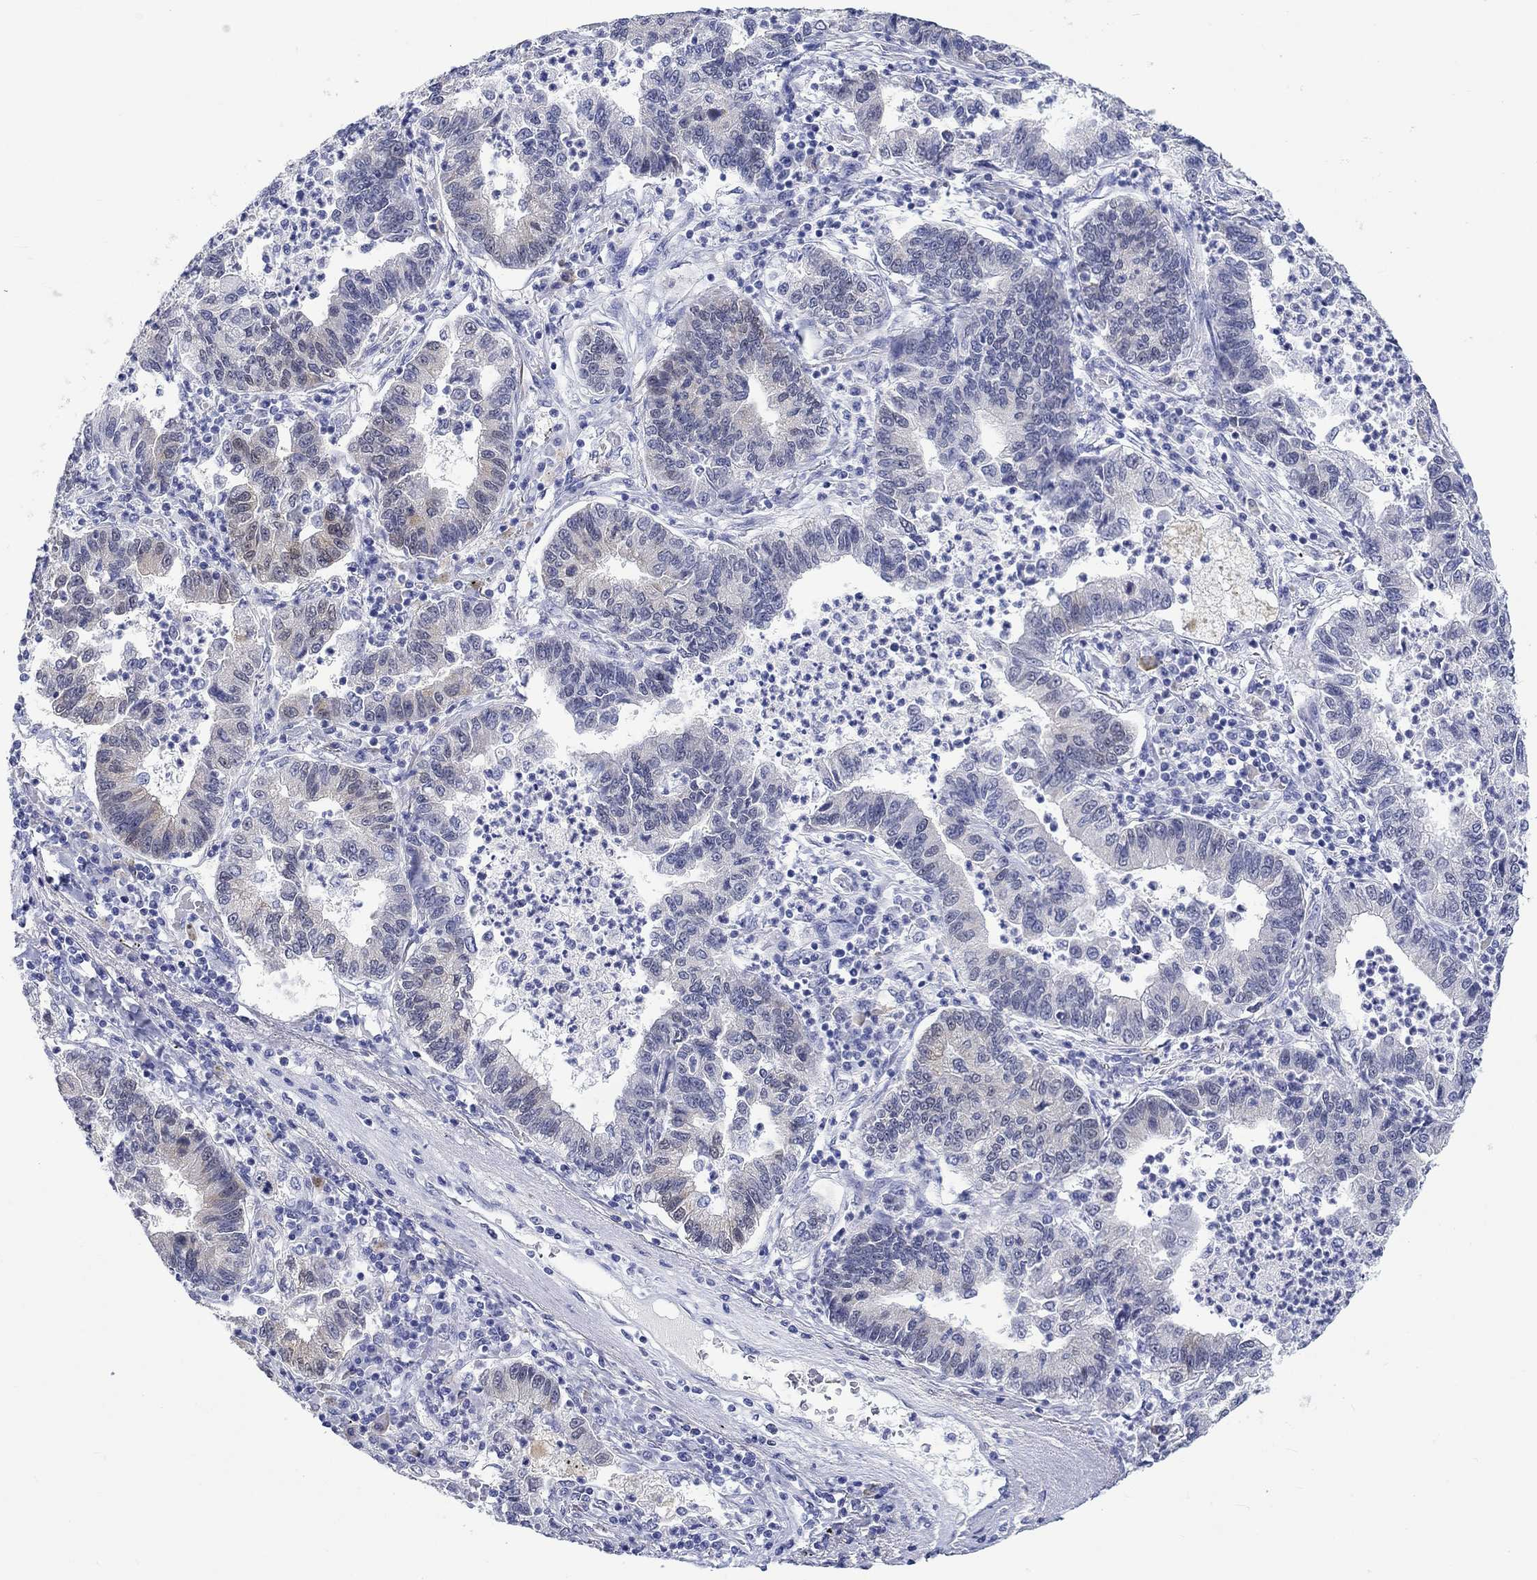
{"staining": {"intensity": "weak", "quantity": "<25%", "location": "cytoplasmic/membranous,nuclear"}, "tissue": "lung cancer", "cell_type": "Tumor cells", "image_type": "cancer", "snomed": [{"axis": "morphology", "description": "Adenocarcinoma, NOS"}, {"axis": "topography", "description": "Lung"}], "caption": "Image shows no protein positivity in tumor cells of adenocarcinoma (lung) tissue. (DAB immunohistochemistry (IHC) visualized using brightfield microscopy, high magnification).", "gene": "MSI1", "patient": {"sex": "female", "age": 57}}